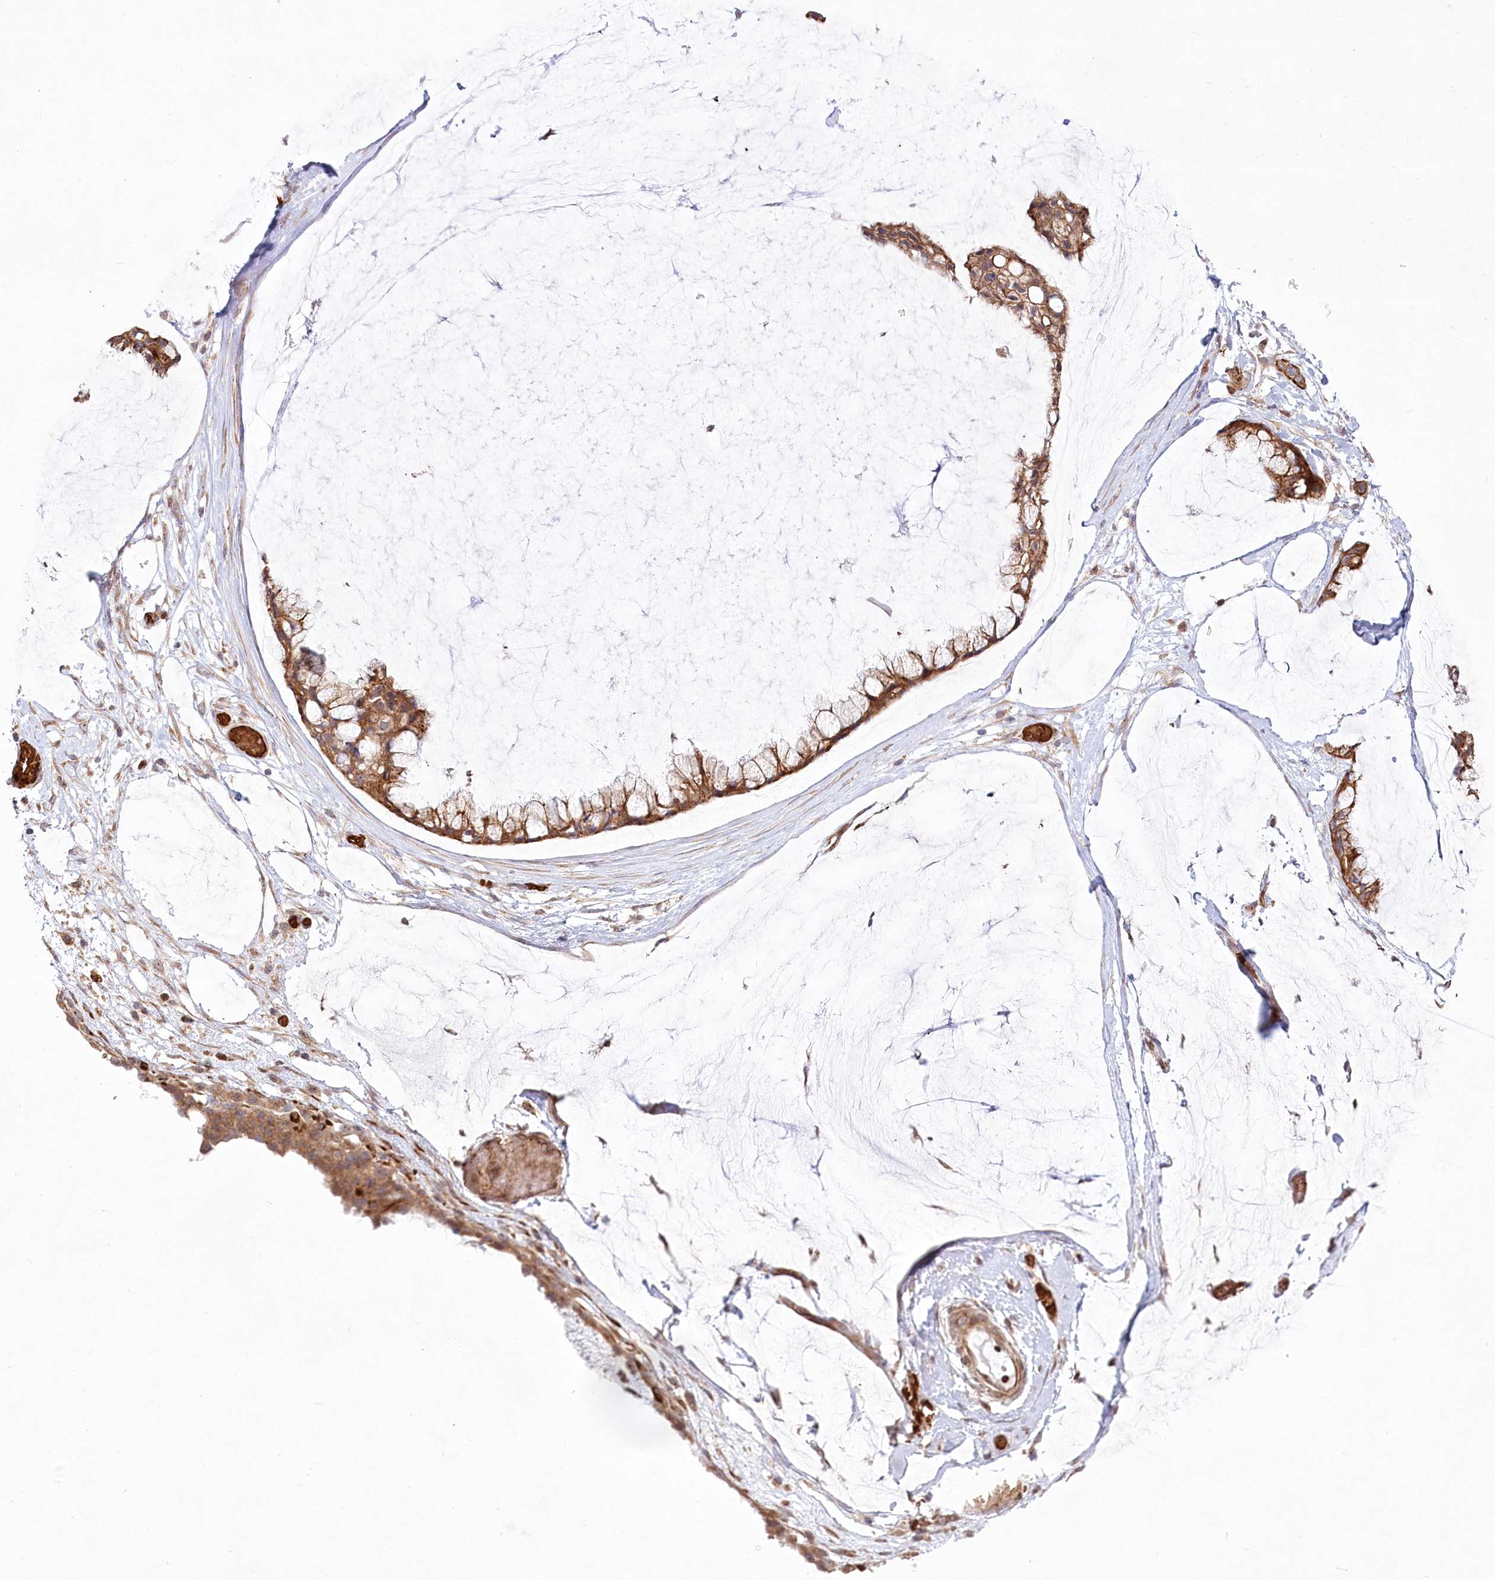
{"staining": {"intensity": "moderate", "quantity": ">75%", "location": "cytoplasmic/membranous"}, "tissue": "ovarian cancer", "cell_type": "Tumor cells", "image_type": "cancer", "snomed": [{"axis": "morphology", "description": "Cystadenocarcinoma, mucinous, NOS"}, {"axis": "topography", "description": "Ovary"}], "caption": "DAB immunohistochemical staining of human mucinous cystadenocarcinoma (ovarian) exhibits moderate cytoplasmic/membranous protein expression in about >75% of tumor cells. Nuclei are stained in blue.", "gene": "COMMD3", "patient": {"sex": "female", "age": 39}}